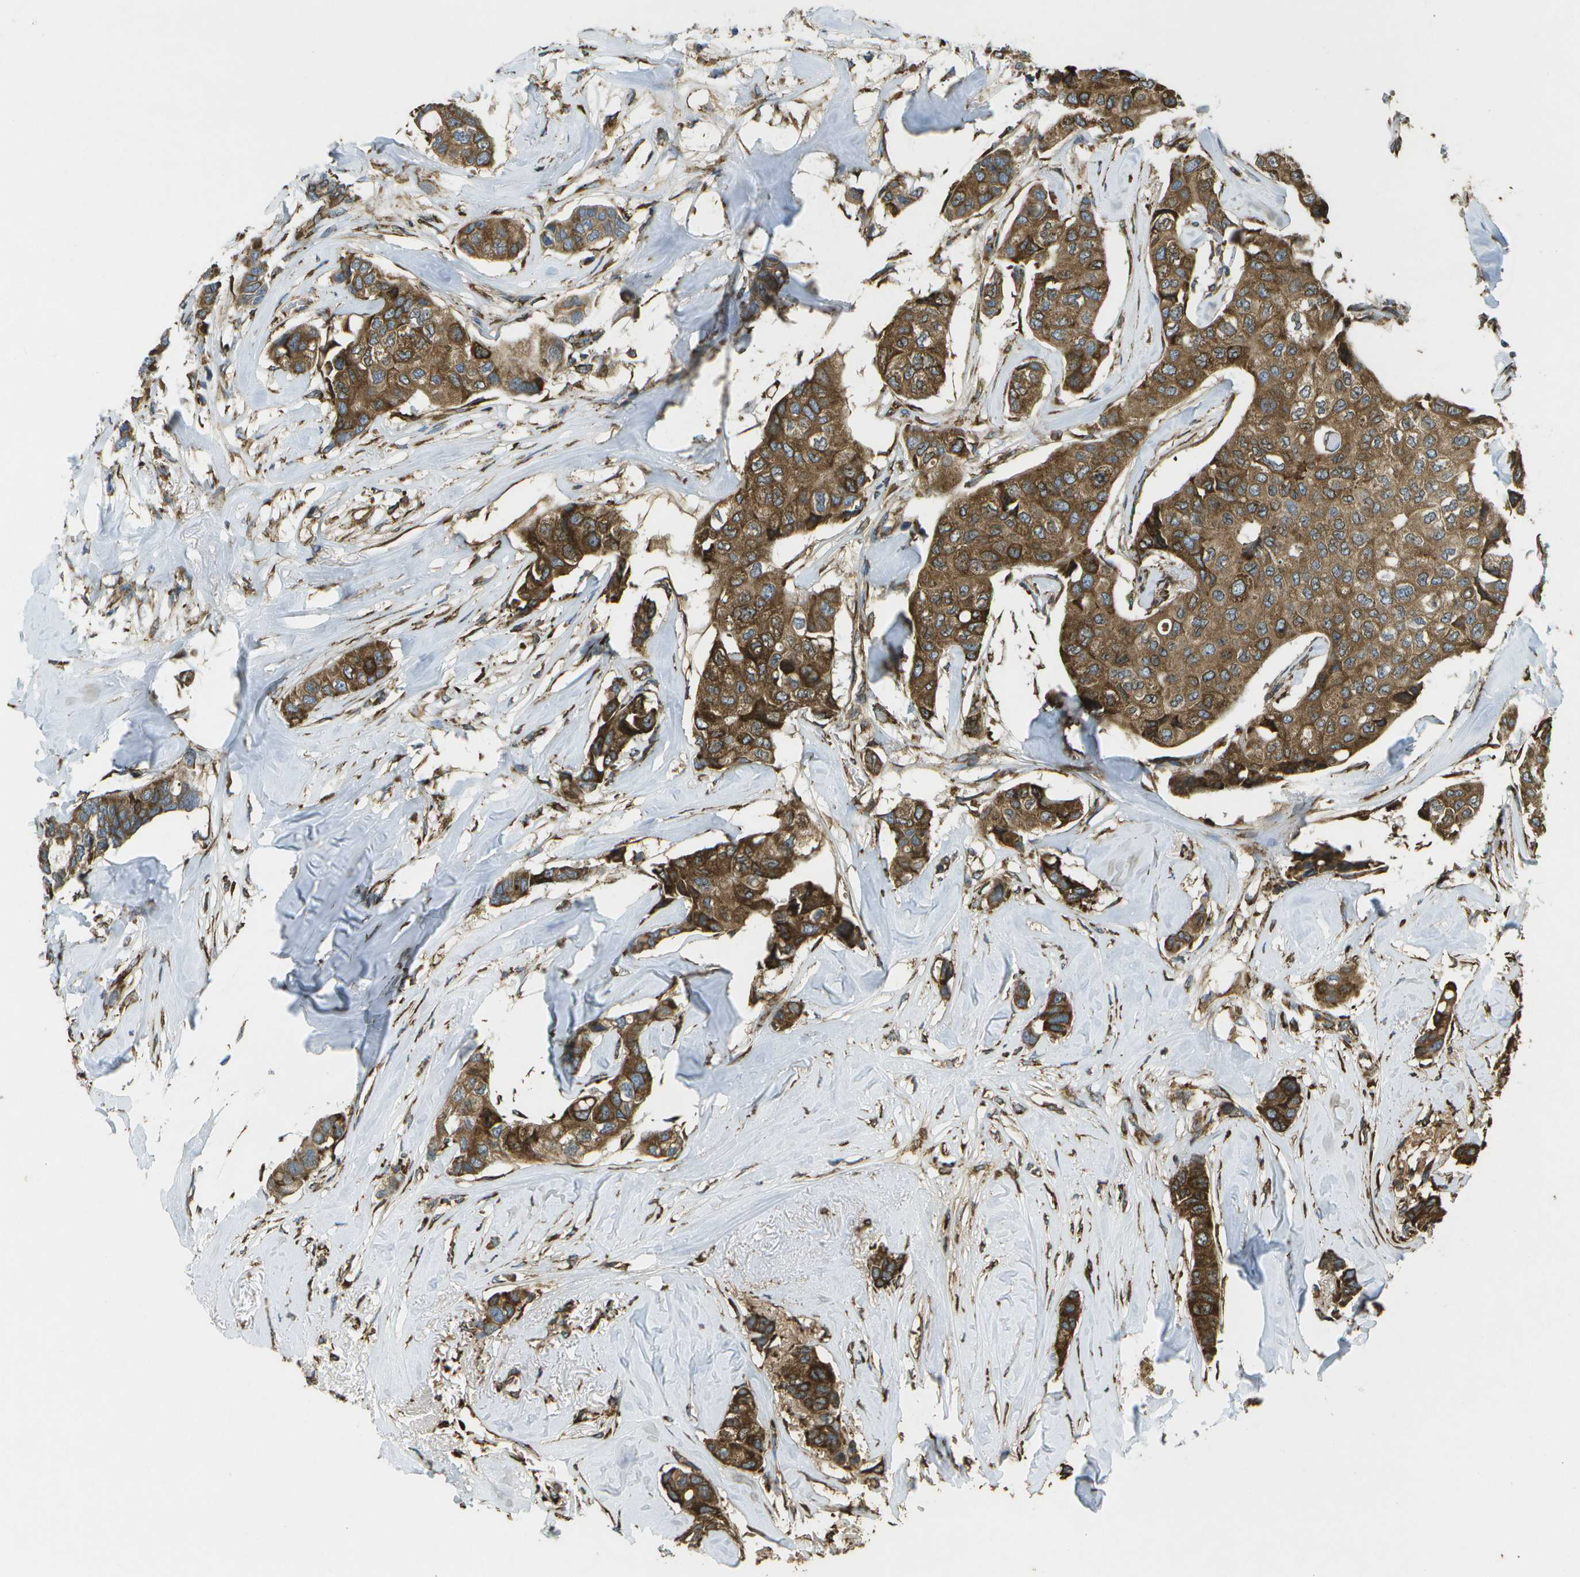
{"staining": {"intensity": "strong", "quantity": ">75%", "location": "cytoplasmic/membranous"}, "tissue": "breast cancer", "cell_type": "Tumor cells", "image_type": "cancer", "snomed": [{"axis": "morphology", "description": "Duct carcinoma"}, {"axis": "topography", "description": "Breast"}], "caption": "Immunohistochemical staining of breast intraductal carcinoma reveals high levels of strong cytoplasmic/membranous expression in about >75% of tumor cells.", "gene": "PDIA4", "patient": {"sex": "female", "age": 80}}